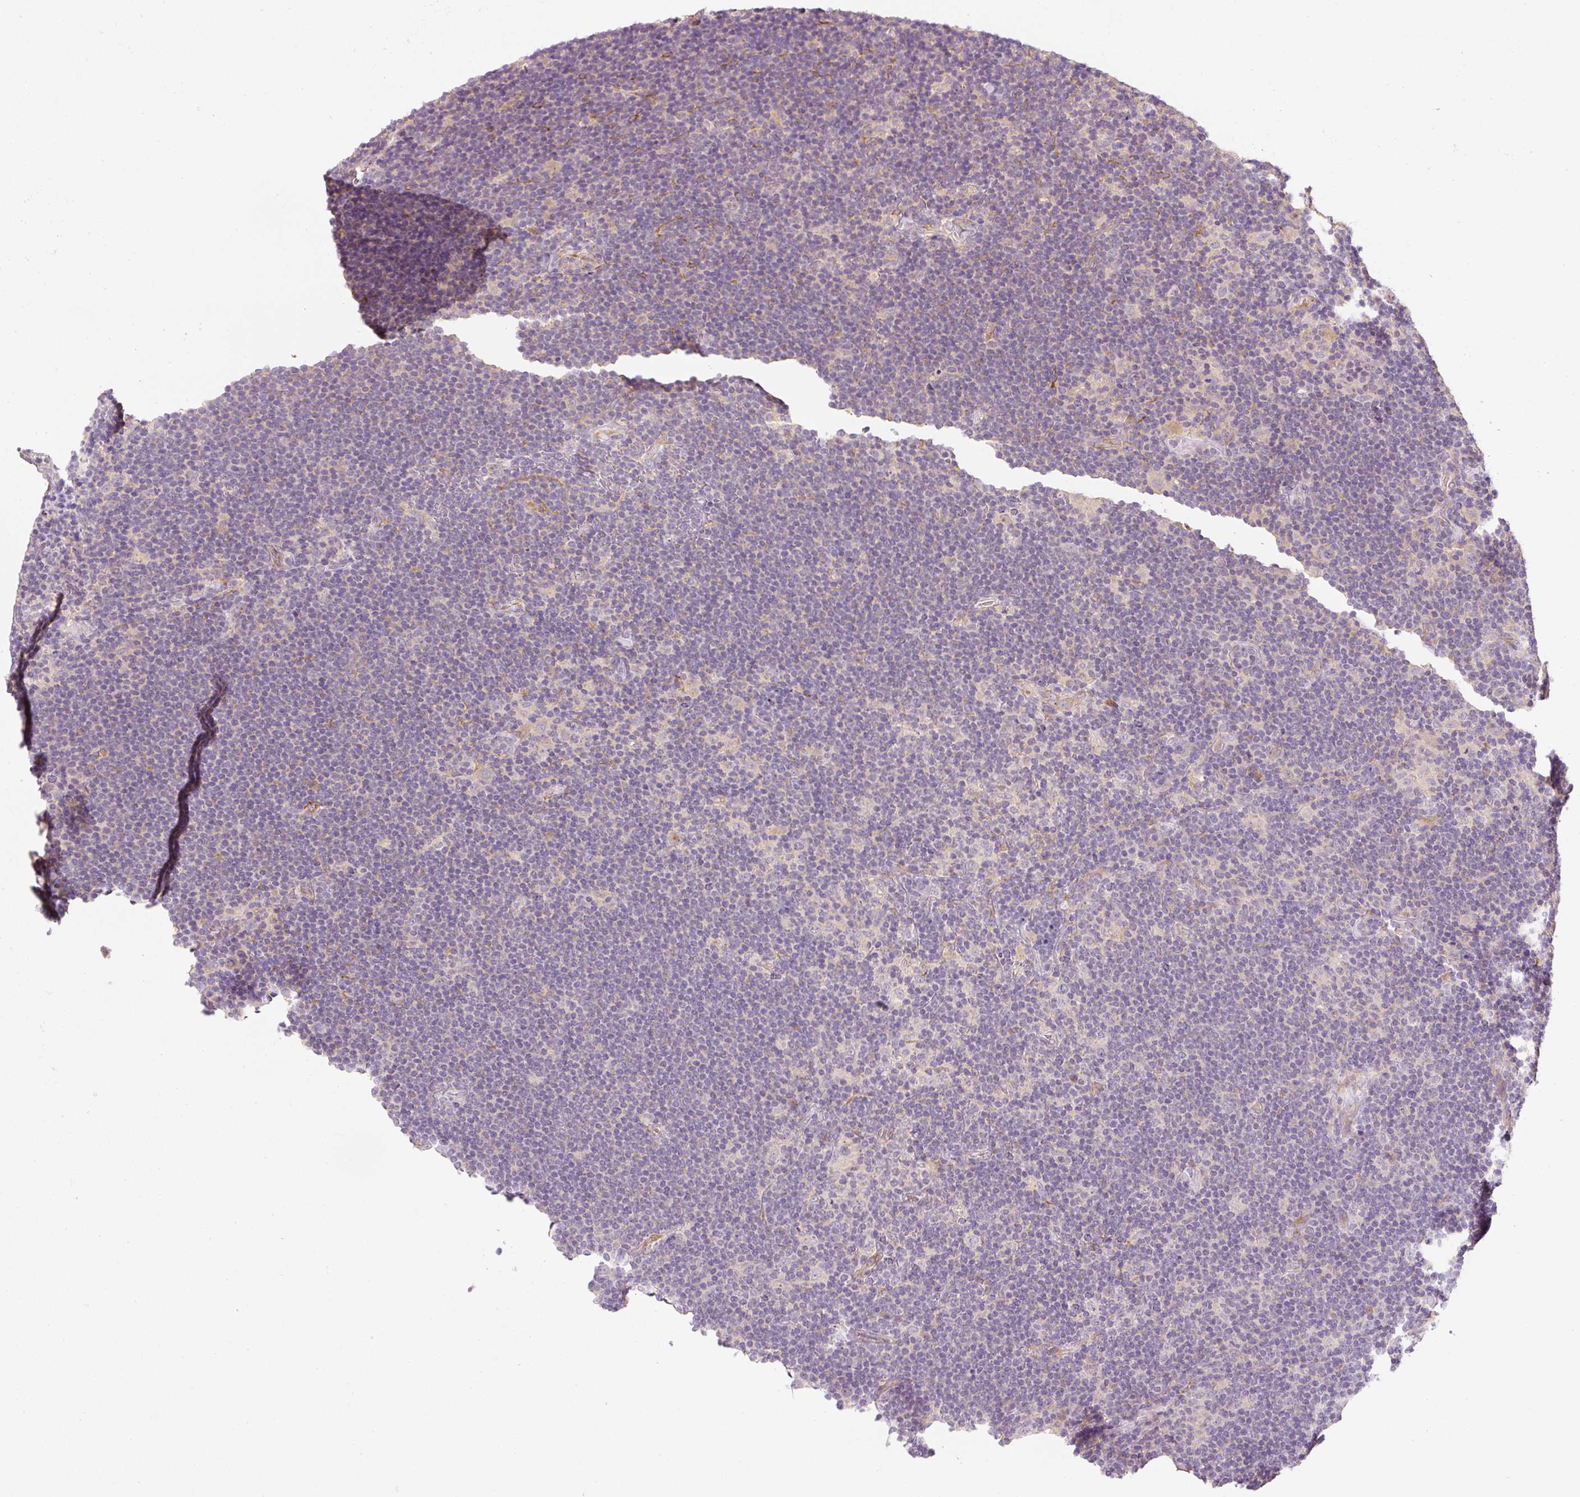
{"staining": {"intensity": "negative", "quantity": "none", "location": "none"}, "tissue": "lymphoma", "cell_type": "Tumor cells", "image_type": "cancer", "snomed": [{"axis": "morphology", "description": "Hodgkin's disease, NOS"}, {"axis": "topography", "description": "Lymph node"}], "caption": "Tumor cells are negative for brown protein staining in Hodgkin's disease.", "gene": "RNF167", "patient": {"sex": "female", "age": 57}}